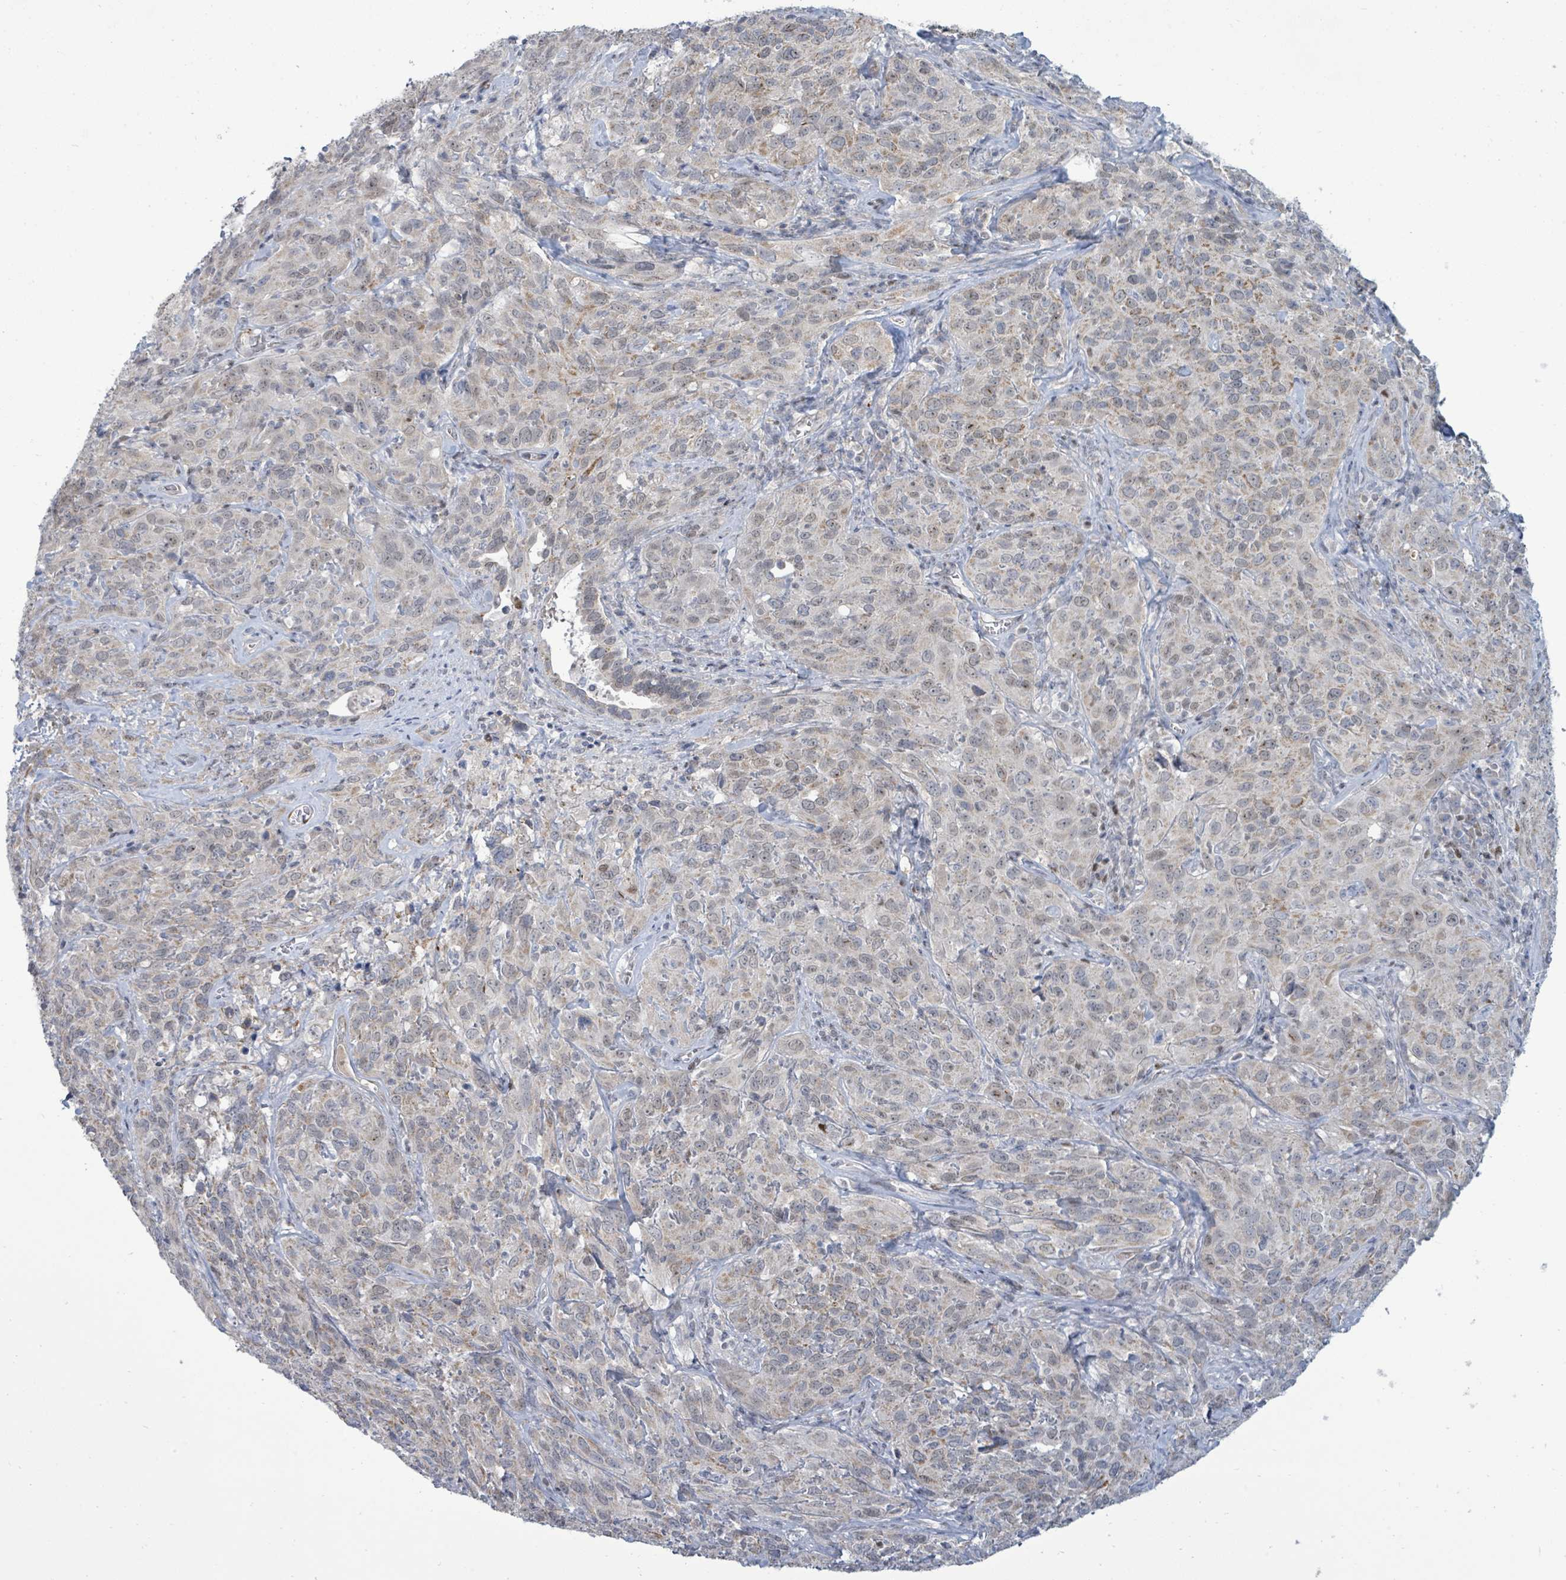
{"staining": {"intensity": "weak", "quantity": "25%-75%", "location": "cytoplasmic/membranous"}, "tissue": "cervical cancer", "cell_type": "Tumor cells", "image_type": "cancer", "snomed": [{"axis": "morphology", "description": "Squamous cell carcinoma, NOS"}, {"axis": "topography", "description": "Cervix"}], "caption": "High-magnification brightfield microscopy of cervical cancer (squamous cell carcinoma) stained with DAB (3,3'-diaminobenzidine) (brown) and counterstained with hematoxylin (blue). tumor cells exhibit weak cytoplasmic/membranous positivity is seen in about25%-75% of cells.", "gene": "ZFPM1", "patient": {"sex": "female", "age": 51}}